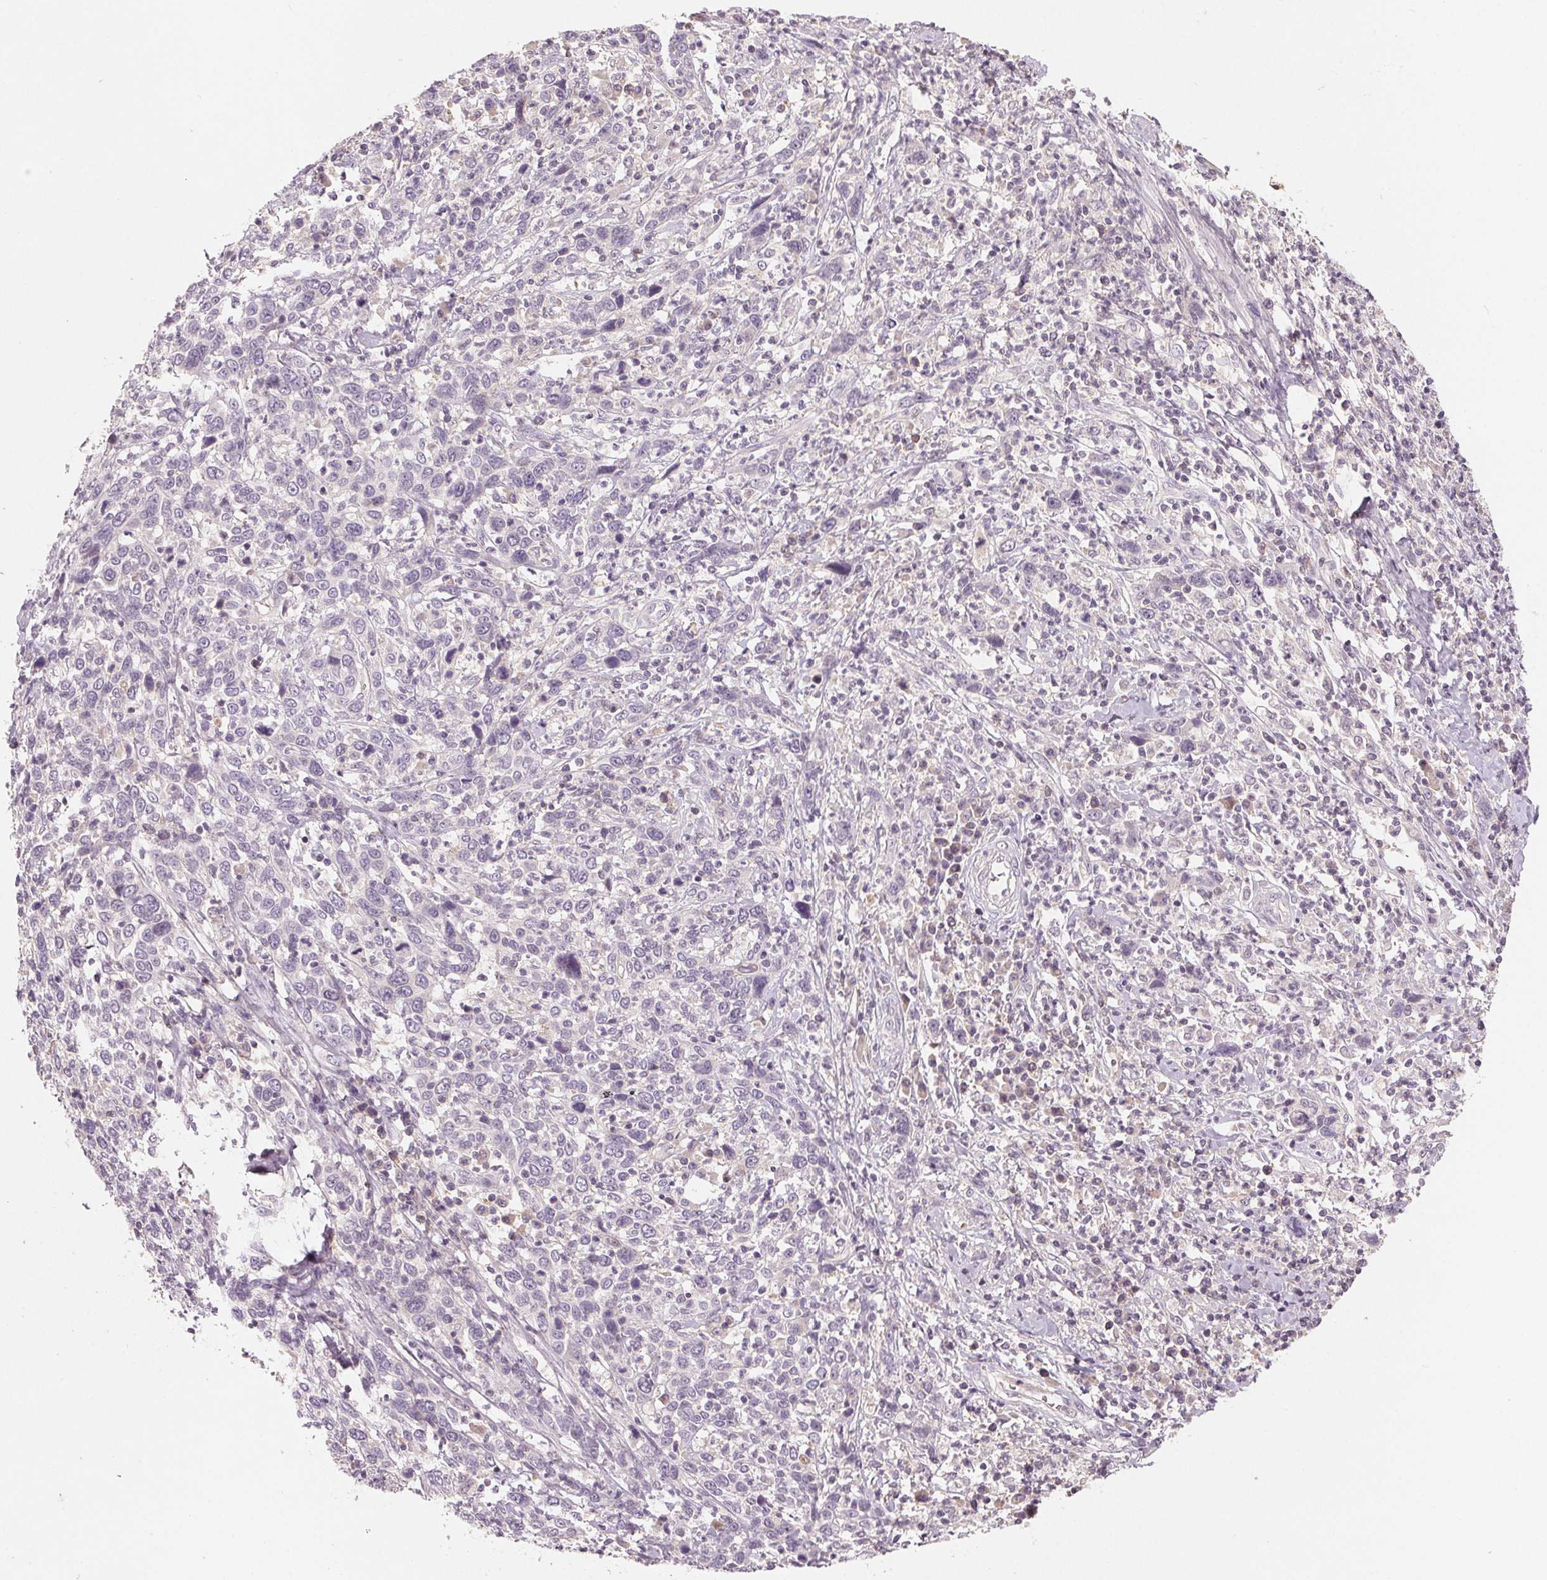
{"staining": {"intensity": "negative", "quantity": "none", "location": "none"}, "tissue": "cervical cancer", "cell_type": "Tumor cells", "image_type": "cancer", "snomed": [{"axis": "morphology", "description": "Squamous cell carcinoma, NOS"}, {"axis": "topography", "description": "Cervix"}], "caption": "This is a image of immunohistochemistry (IHC) staining of cervical squamous cell carcinoma, which shows no staining in tumor cells. (DAB (3,3'-diaminobenzidine) immunohistochemistry with hematoxylin counter stain).", "gene": "AQP8", "patient": {"sex": "female", "age": 46}}